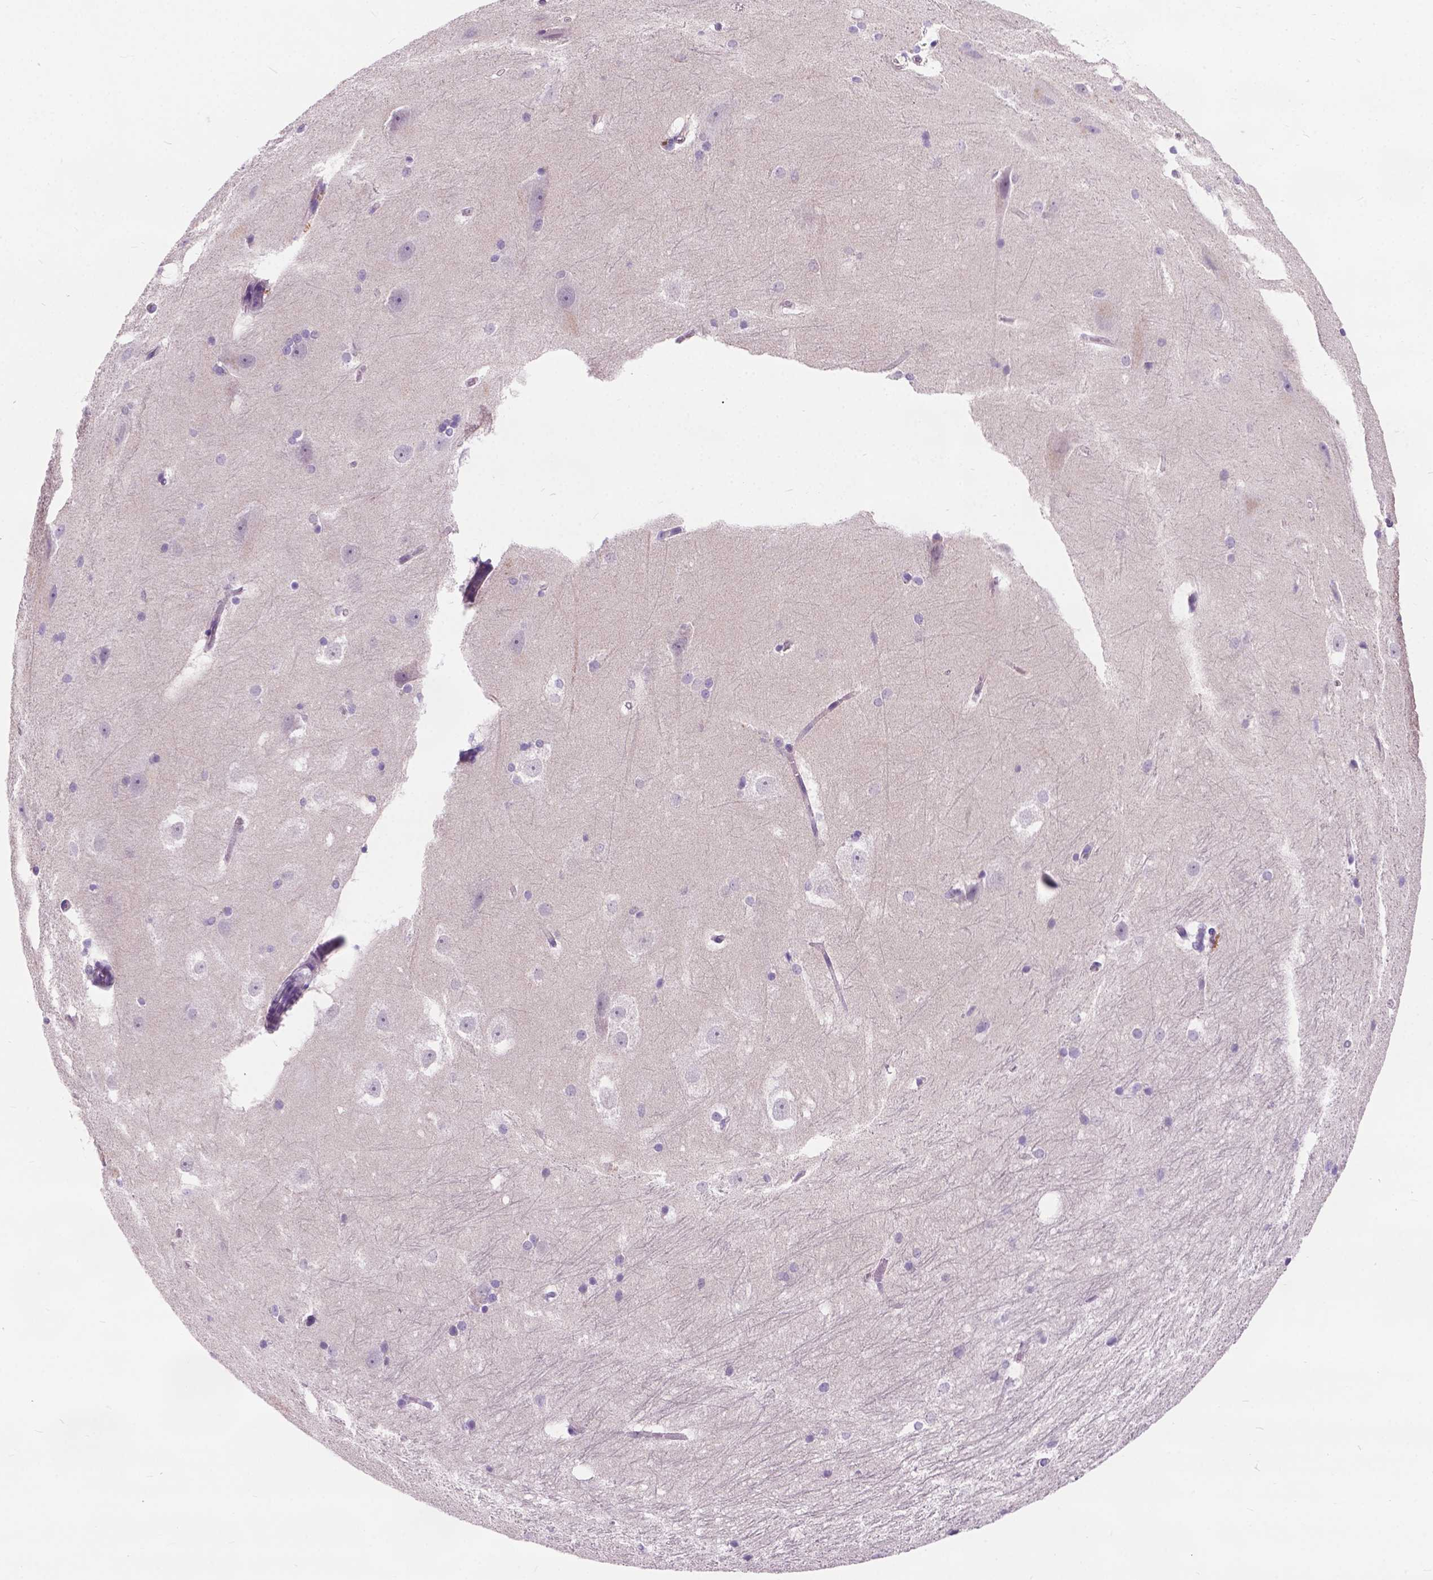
{"staining": {"intensity": "negative", "quantity": "none", "location": "none"}, "tissue": "hippocampus", "cell_type": "Glial cells", "image_type": "normal", "snomed": [{"axis": "morphology", "description": "Normal tissue, NOS"}, {"axis": "topography", "description": "Cerebral cortex"}, {"axis": "topography", "description": "Hippocampus"}], "caption": "The histopathology image reveals no staining of glial cells in unremarkable hippocampus.", "gene": "ARMS2", "patient": {"sex": "female", "age": 19}}